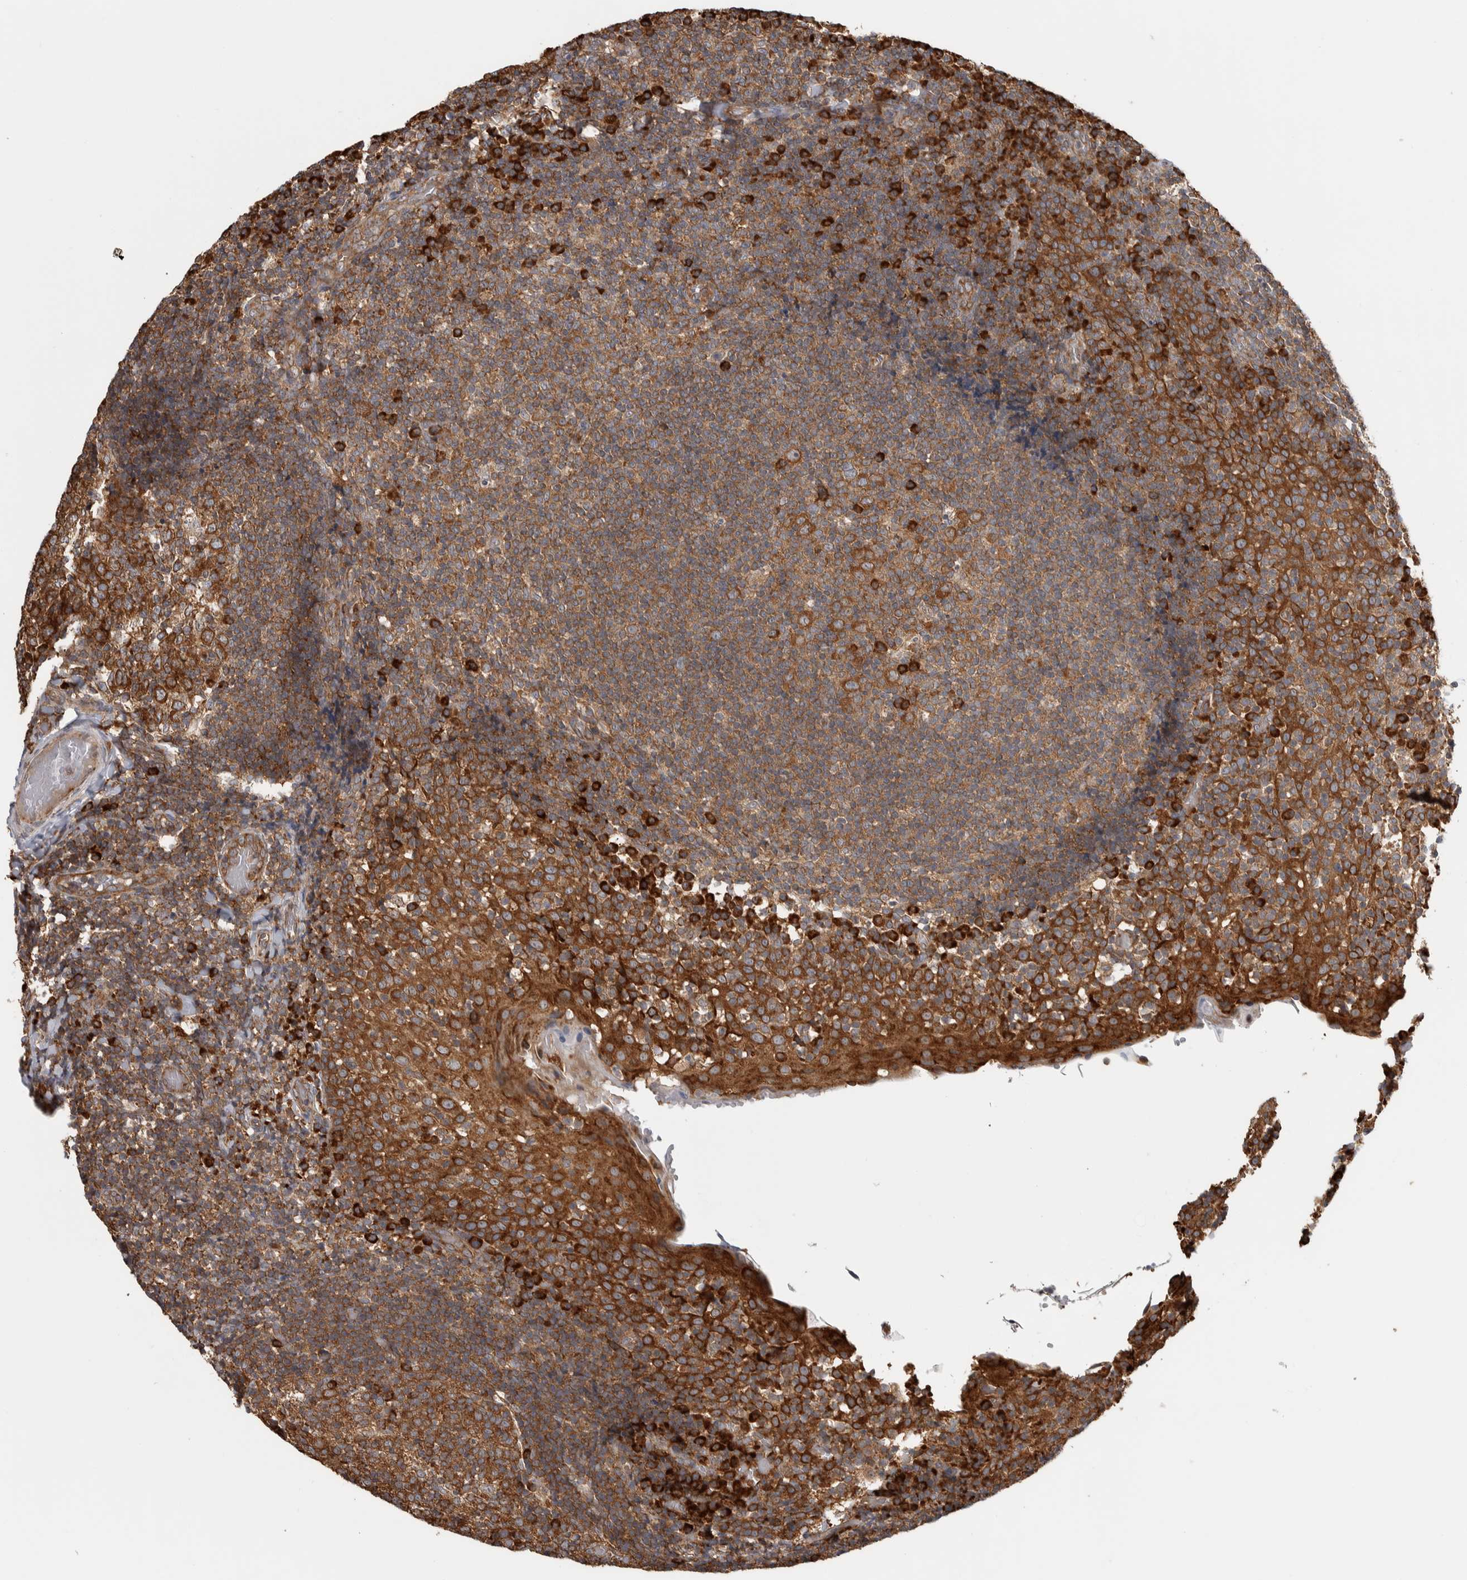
{"staining": {"intensity": "moderate", "quantity": ">75%", "location": "cytoplasmic/membranous"}, "tissue": "tonsil", "cell_type": "Germinal center cells", "image_type": "normal", "snomed": [{"axis": "morphology", "description": "Normal tissue, NOS"}, {"axis": "topography", "description": "Tonsil"}], "caption": "This micrograph exhibits unremarkable tonsil stained with IHC to label a protein in brown. The cytoplasmic/membranous of germinal center cells show moderate positivity for the protein. Nuclei are counter-stained blue.", "gene": "EIF3H", "patient": {"sex": "female", "age": 19}}